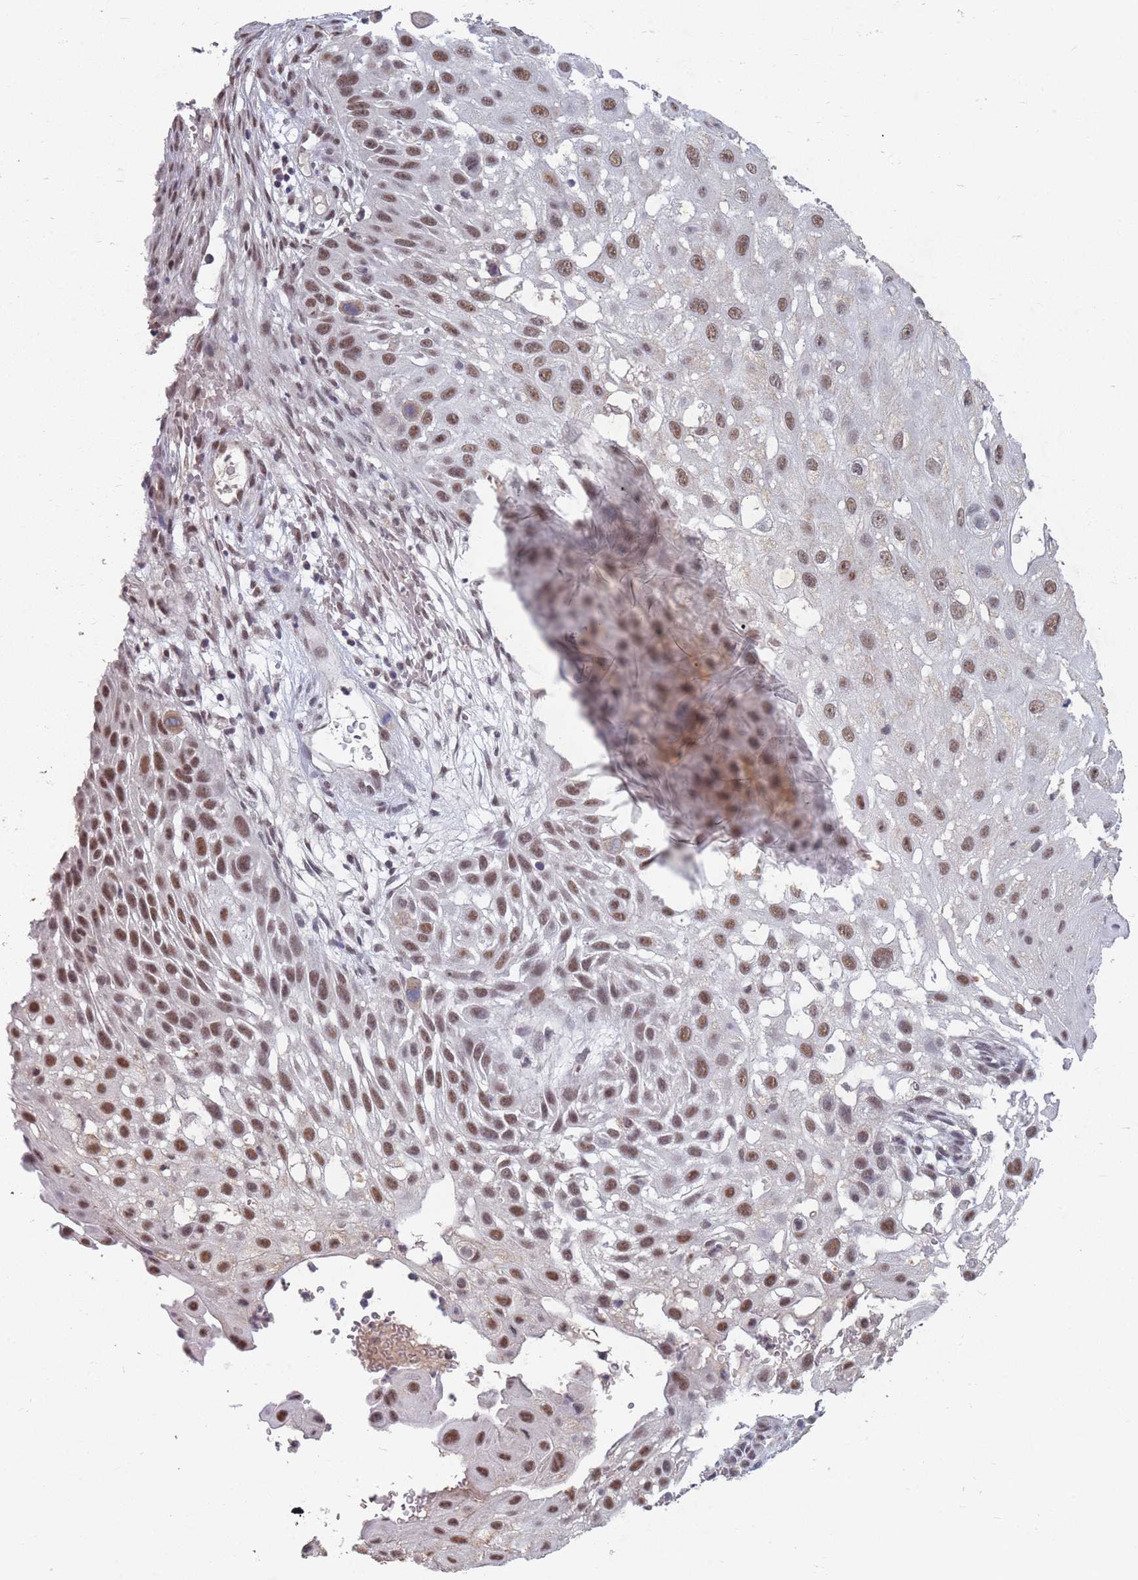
{"staining": {"intensity": "moderate", "quantity": ">75%", "location": "nuclear"}, "tissue": "skin cancer", "cell_type": "Tumor cells", "image_type": "cancer", "snomed": [{"axis": "morphology", "description": "Squamous cell carcinoma, NOS"}, {"axis": "topography", "description": "Skin"}], "caption": "Protein expression analysis of human skin cancer reveals moderate nuclear positivity in about >75% of tumor cells. Using DAB (3,3'-diaminobenzidine) (brown) and hematoxylin (blue) stains, captured at high magnification using brightfield microscopy.", "gene": "SNRPA1", "patient": {"sex": "female", "age": 44}}